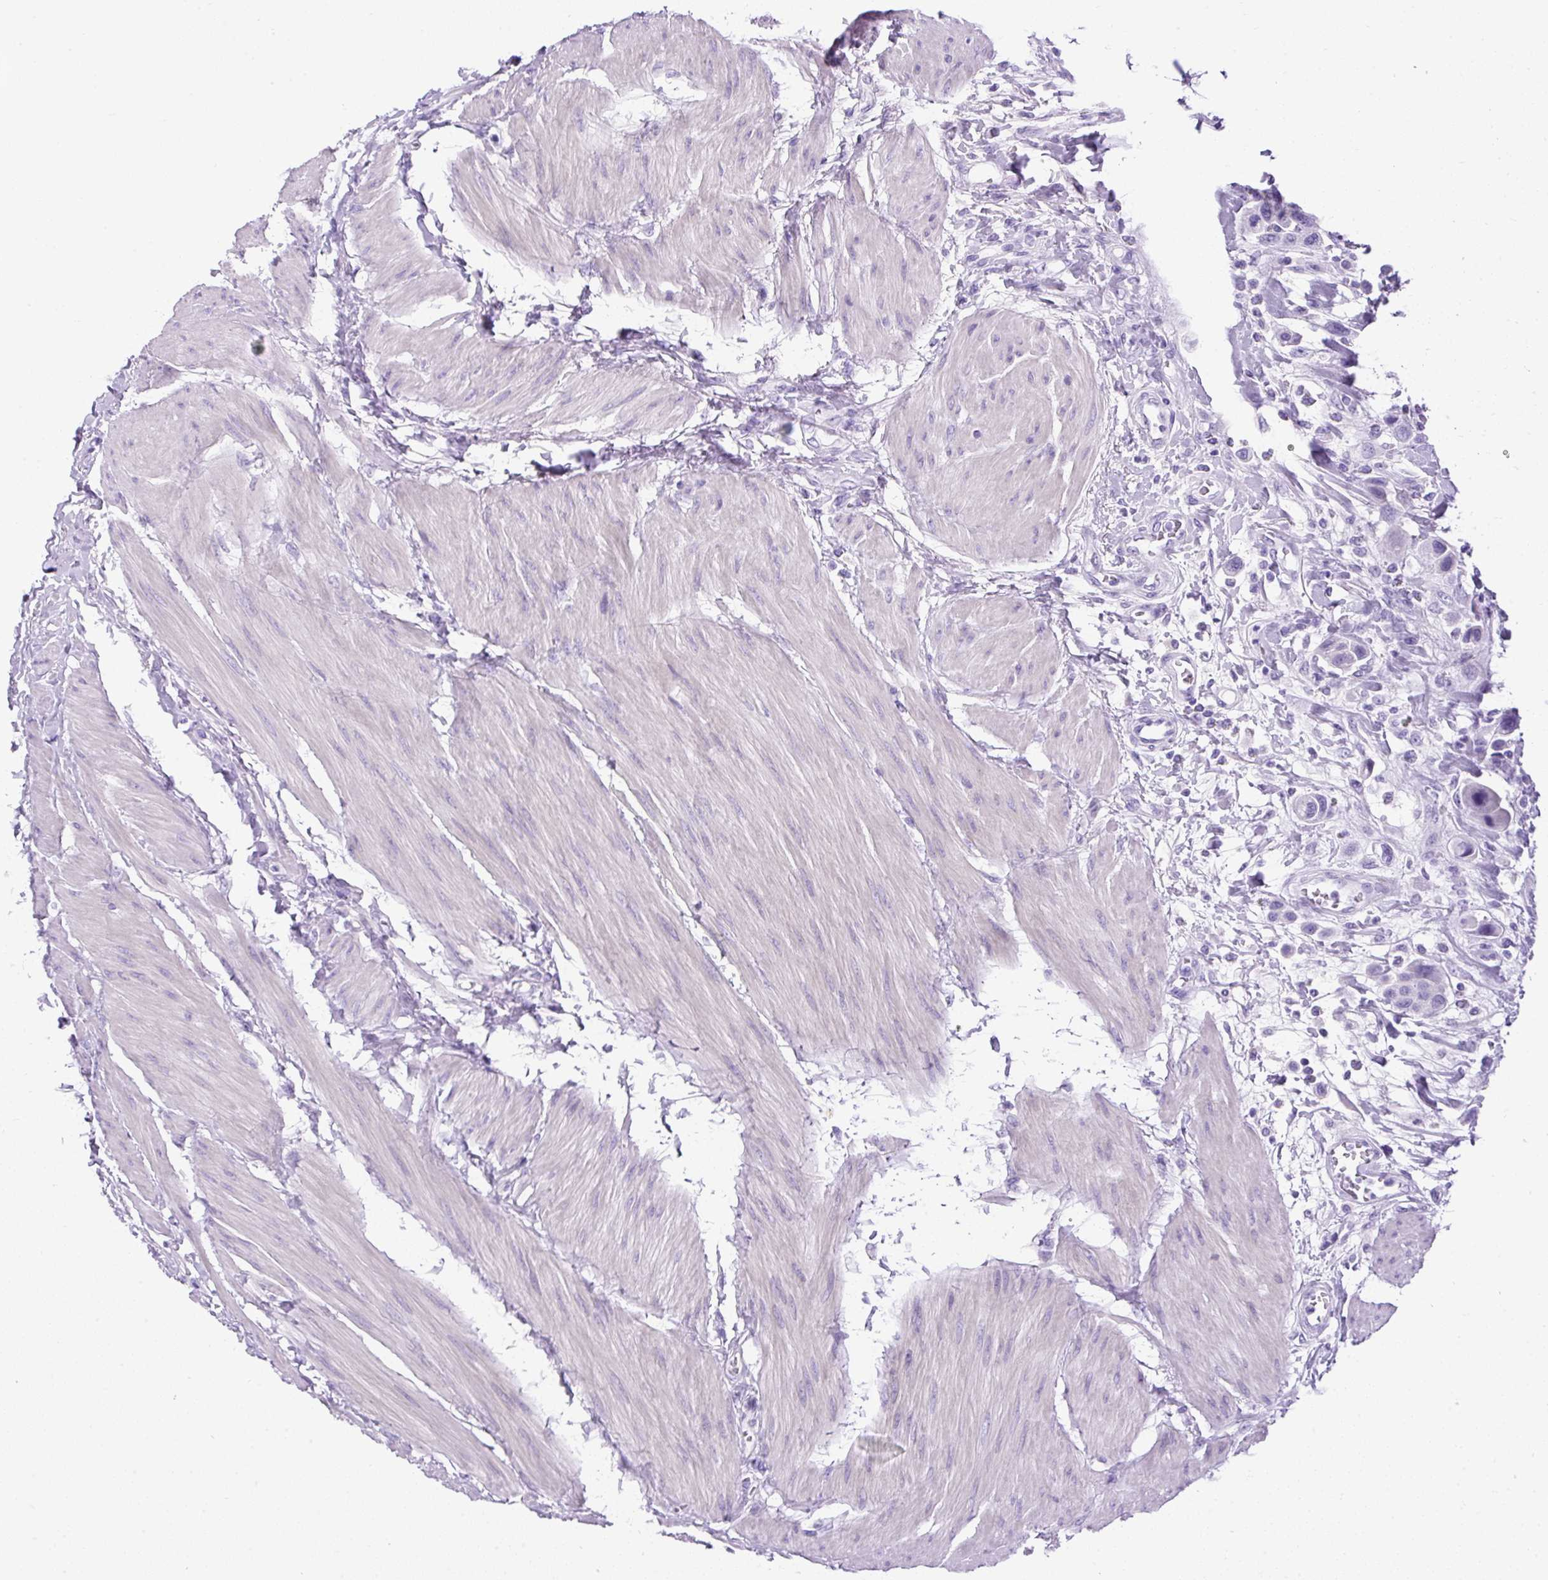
{"staining": {"intensity": "negative", "quantity": "none", "location": "none"}, "tissue": "urothelial cancer", "cell_type": "Tumor cells", "image_type": "cancer", "snomed": [{"axis": "morphology", "description": "Urothelial carcinoma, High grade"}, {"axis": "topography", "description": "Urinary bladder"}], "caption": "Immunohistochemistry (IHC) micrograph of human urothelial cancer stained for a protein (brown), which displays no positivity in tumor cells.", "gene": "UPP1", "patient": {"sex": "male", "age": 50}}